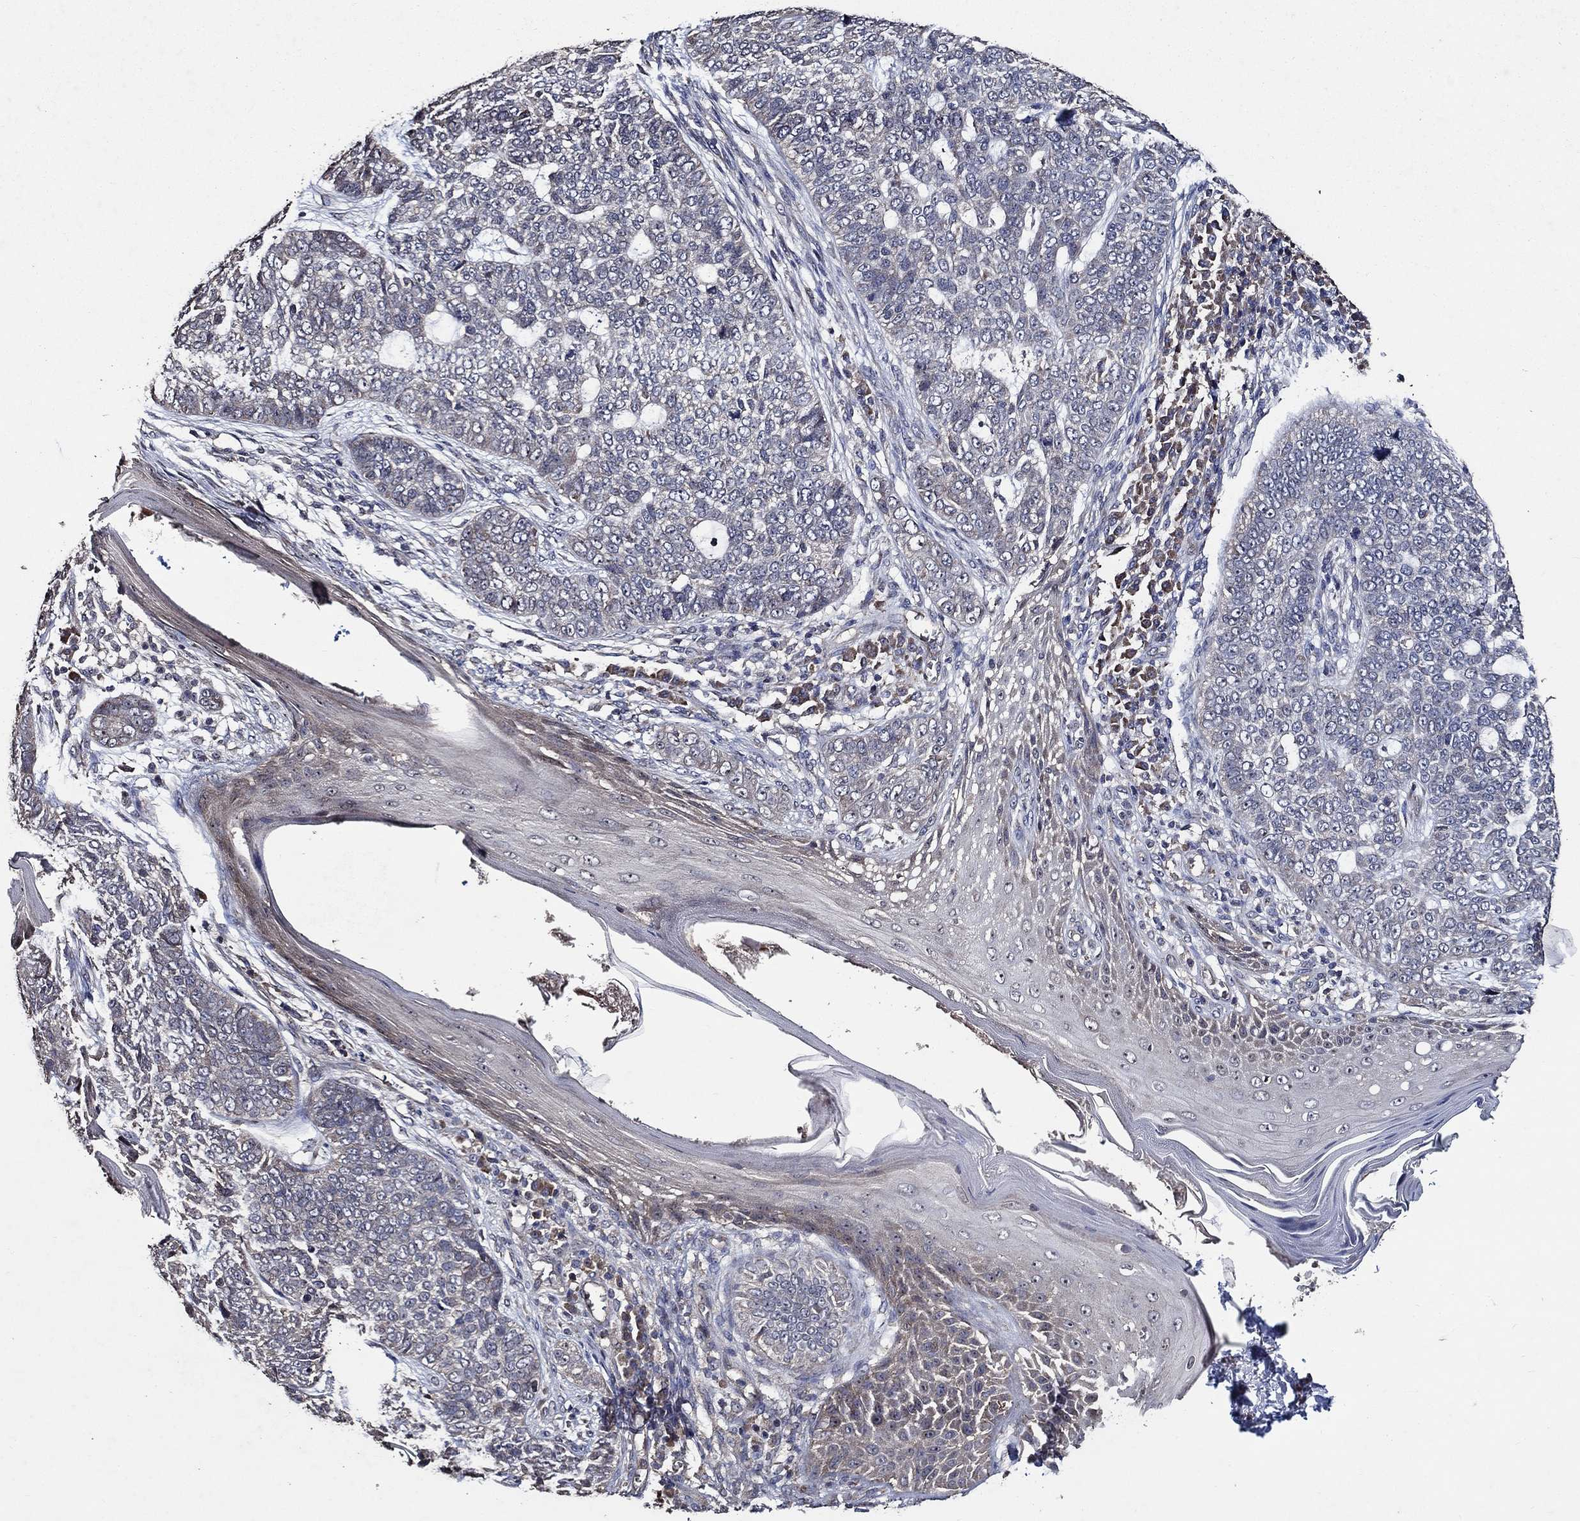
{"staining": {"intensity": "weak", "quantity": "<25%", "location": "cytoplasmic/membranous"}, "tissue": "skin cancer", "cell_type": "Tumor cells", "image_type": "cancer", "snomed": [{"axis": "morphology", "description": "Basal cell carcinoma"}, {"axis": "topography", "description": "Skin"}], "caption": "Tumor cells show no significant protein positivity in basal cell carcinoma (skin). (DAB IHC, high magnification).", "gene": "HAP1", "patient": {"sex": "female", "age": 69}}